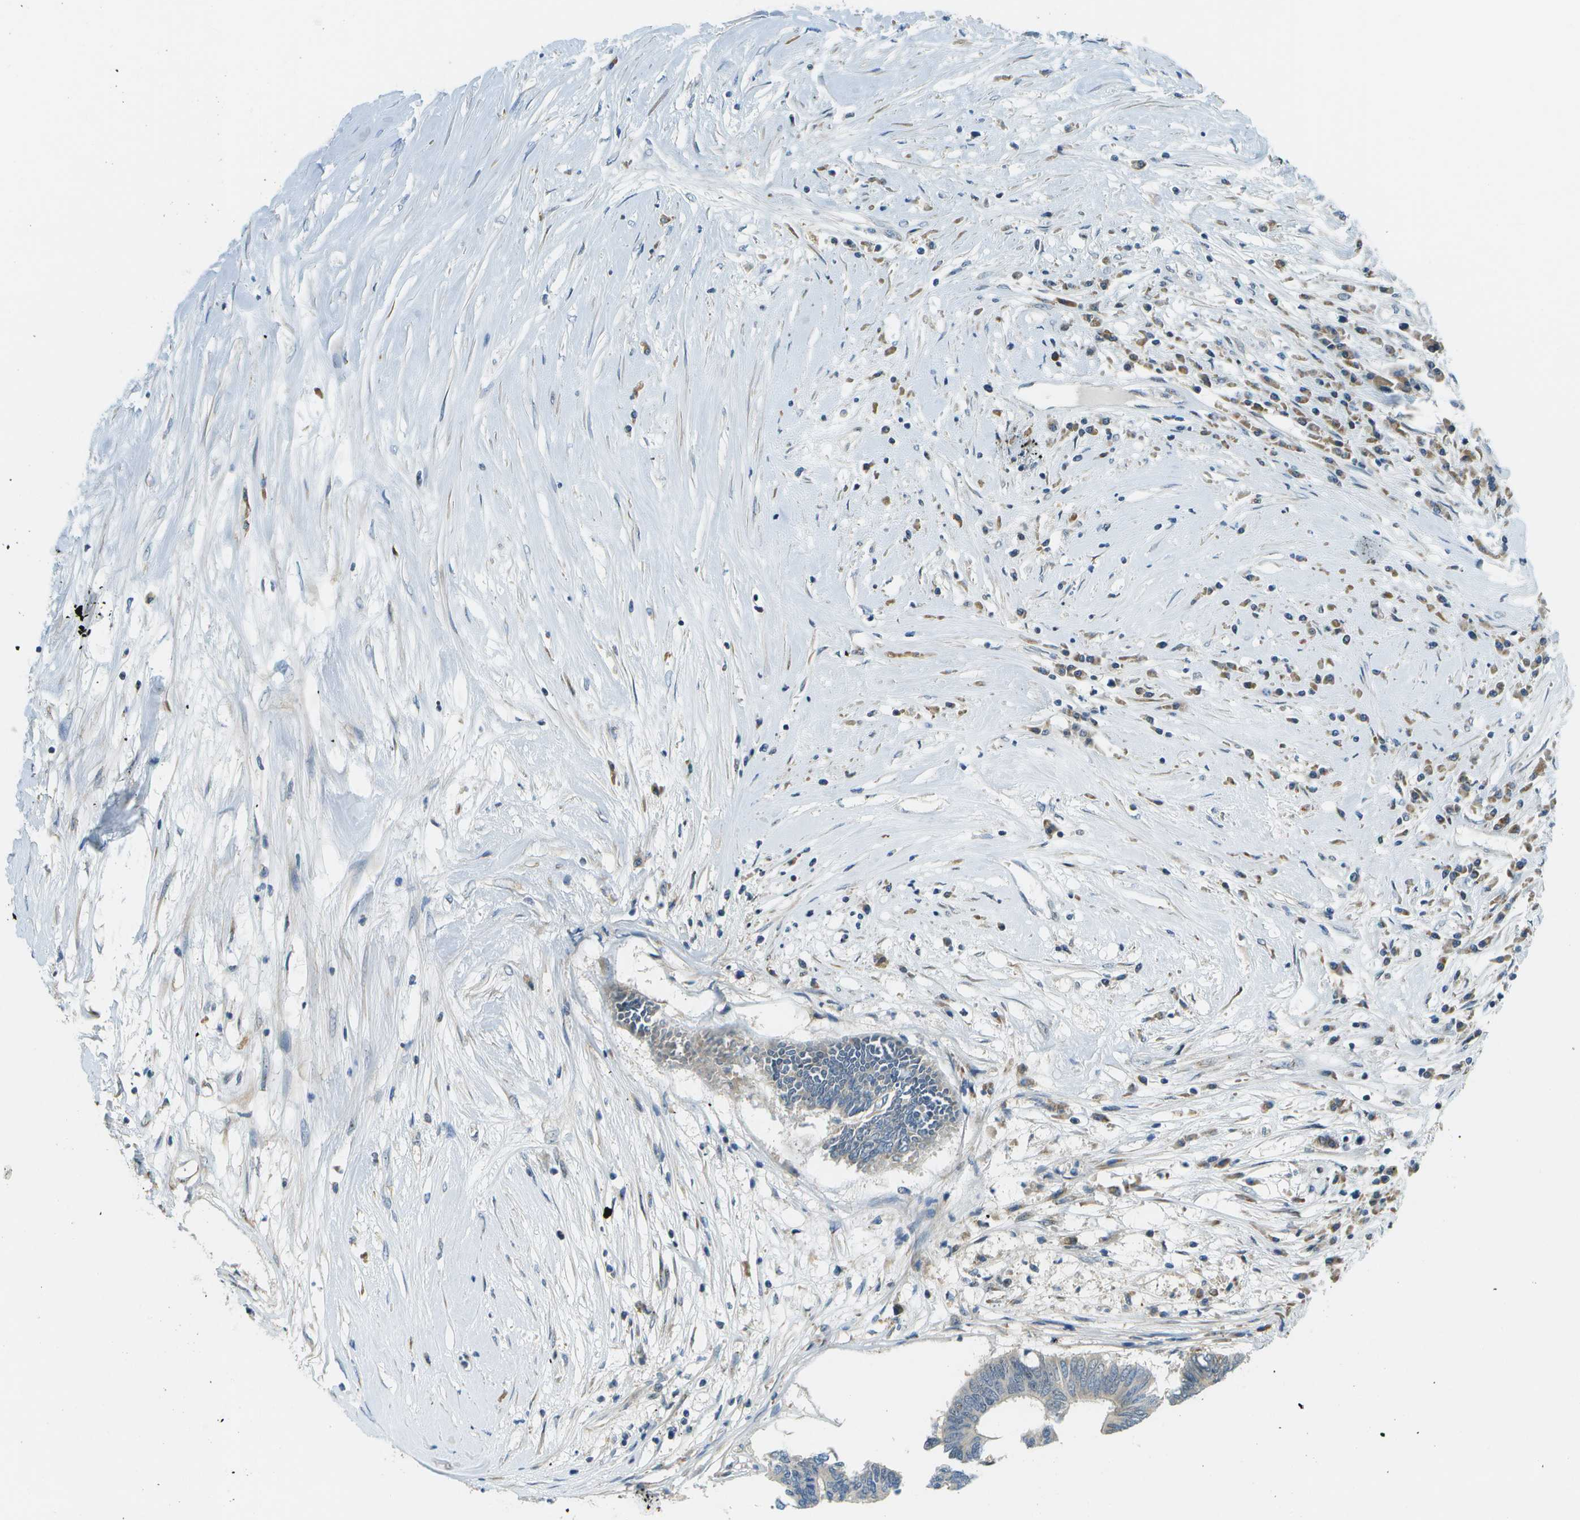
{"staining": {"intensity": "negative", "quantity": "none", "location": "none"}, "tissue": "colorectal cancer", "cell_type": "Tumor cells", "image_type": "cancer", "snomed": [{"axis": "morphology", "description": "Adenocarcinoma, NOS"}, {"axis": "topography", "description": "Rectum"}], "caption": "The immunohistochemistry photomicrograph has no significant expression in tumor cells of adenocarcinoma (colorectal) tissue.", "gene": "PTGIS", "patient": {"sex": "male", "age": 63}}